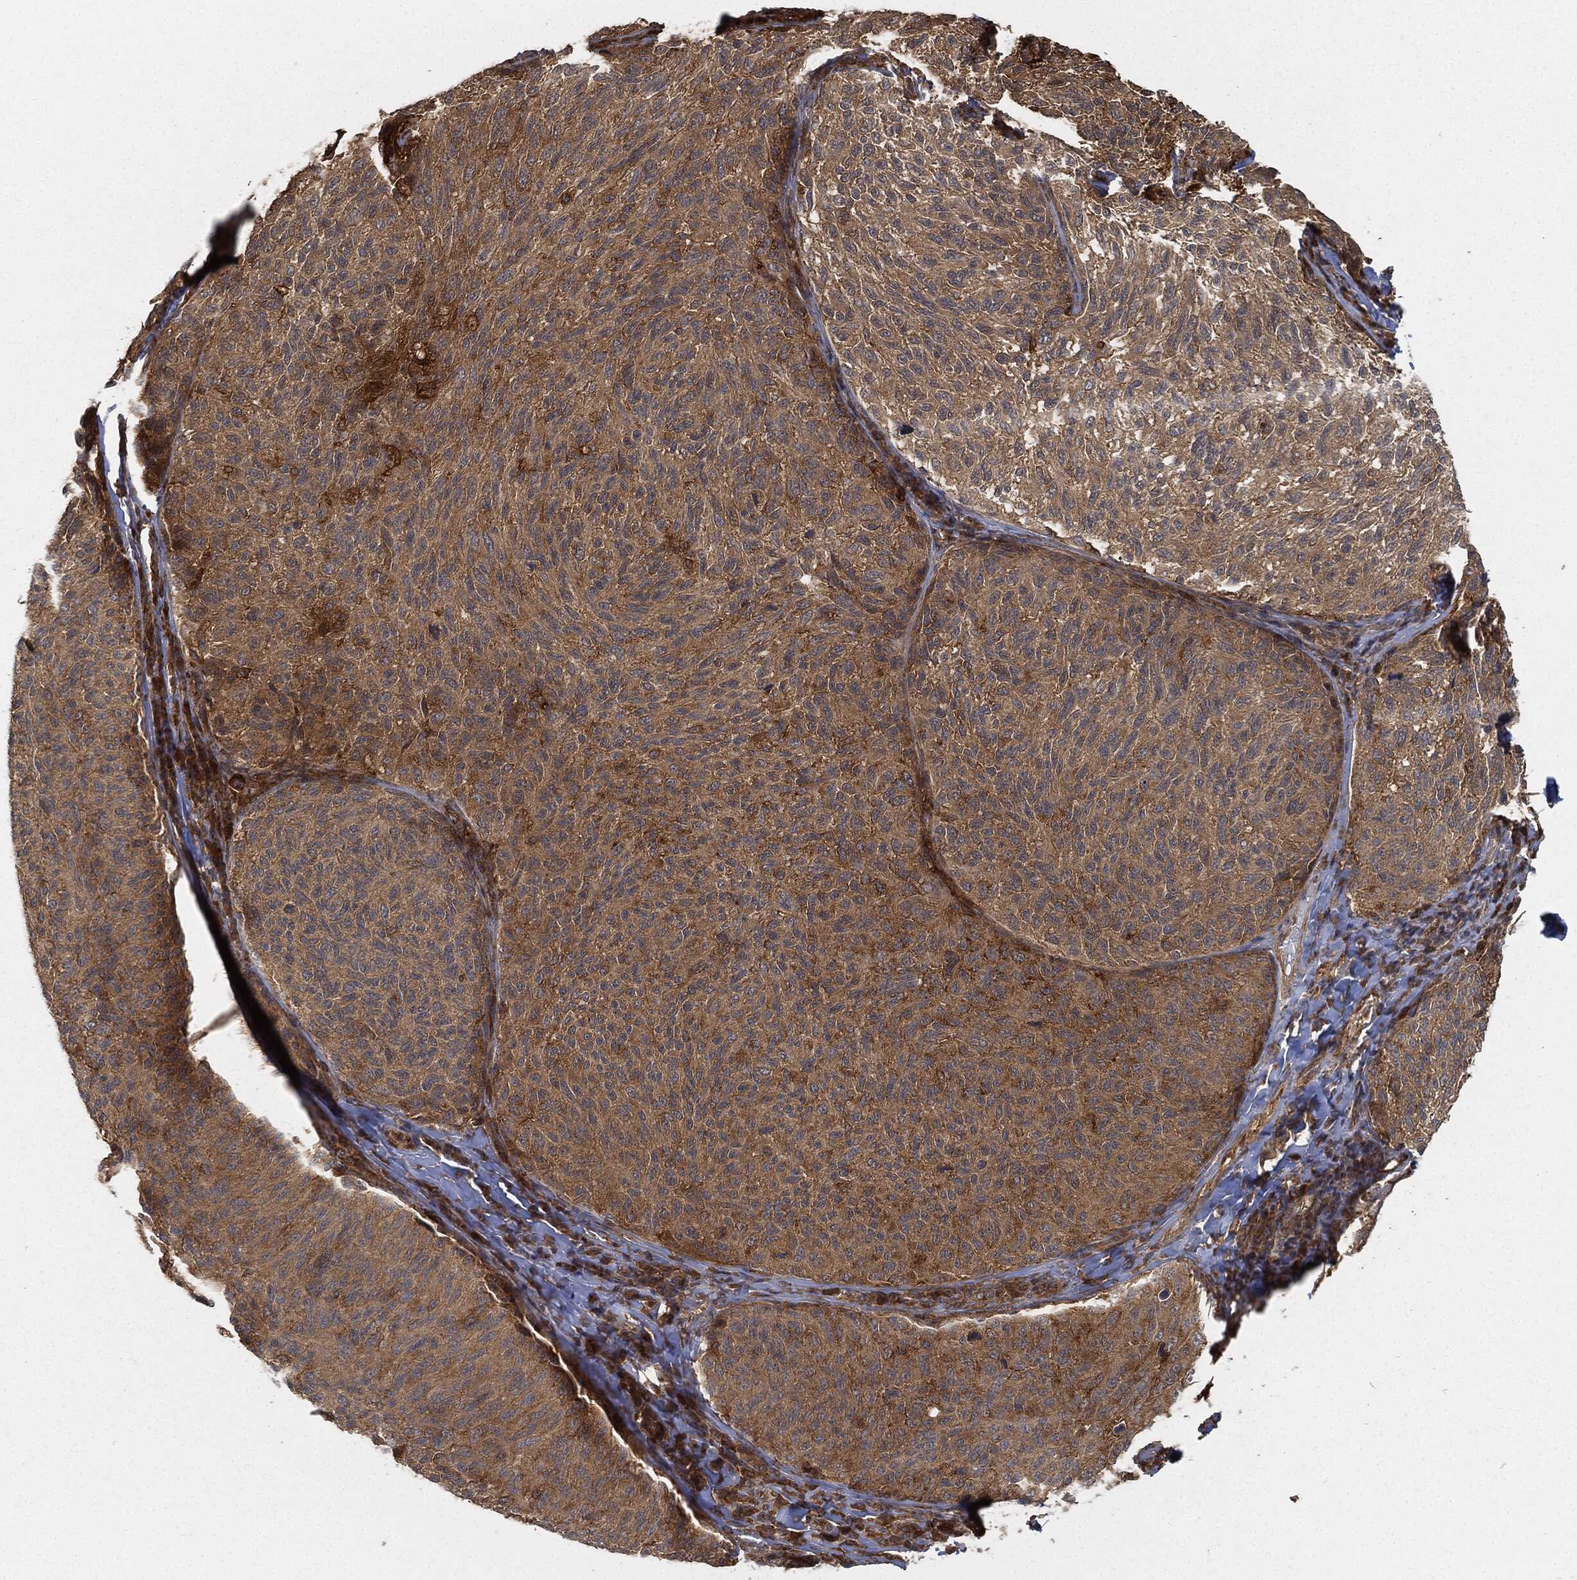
{"staining": {"intensity": "strong", "quantity": "25%-75%", "location": "cytoplasmic/membranous"}, "tissue": "melanoma", "cell_type": "Tumor cells", "image_type": "cancer", "snomed": [{"axis": "morphology", "description": "Malignant melanoma, NOS"}, {"axis": "topography", "description": "Skin"}], "caption": "Immunohistochemical staining of human malignant melanoma displays high levels of strong cytoplasmic/membranous staining in about 25%-75% of tumor cells. Immunohistochemistry stains the protein of interest in brown and the nuclei are stained blue.", "gene": "TPT1", "patient": {"sex": "female", "age": 73}}